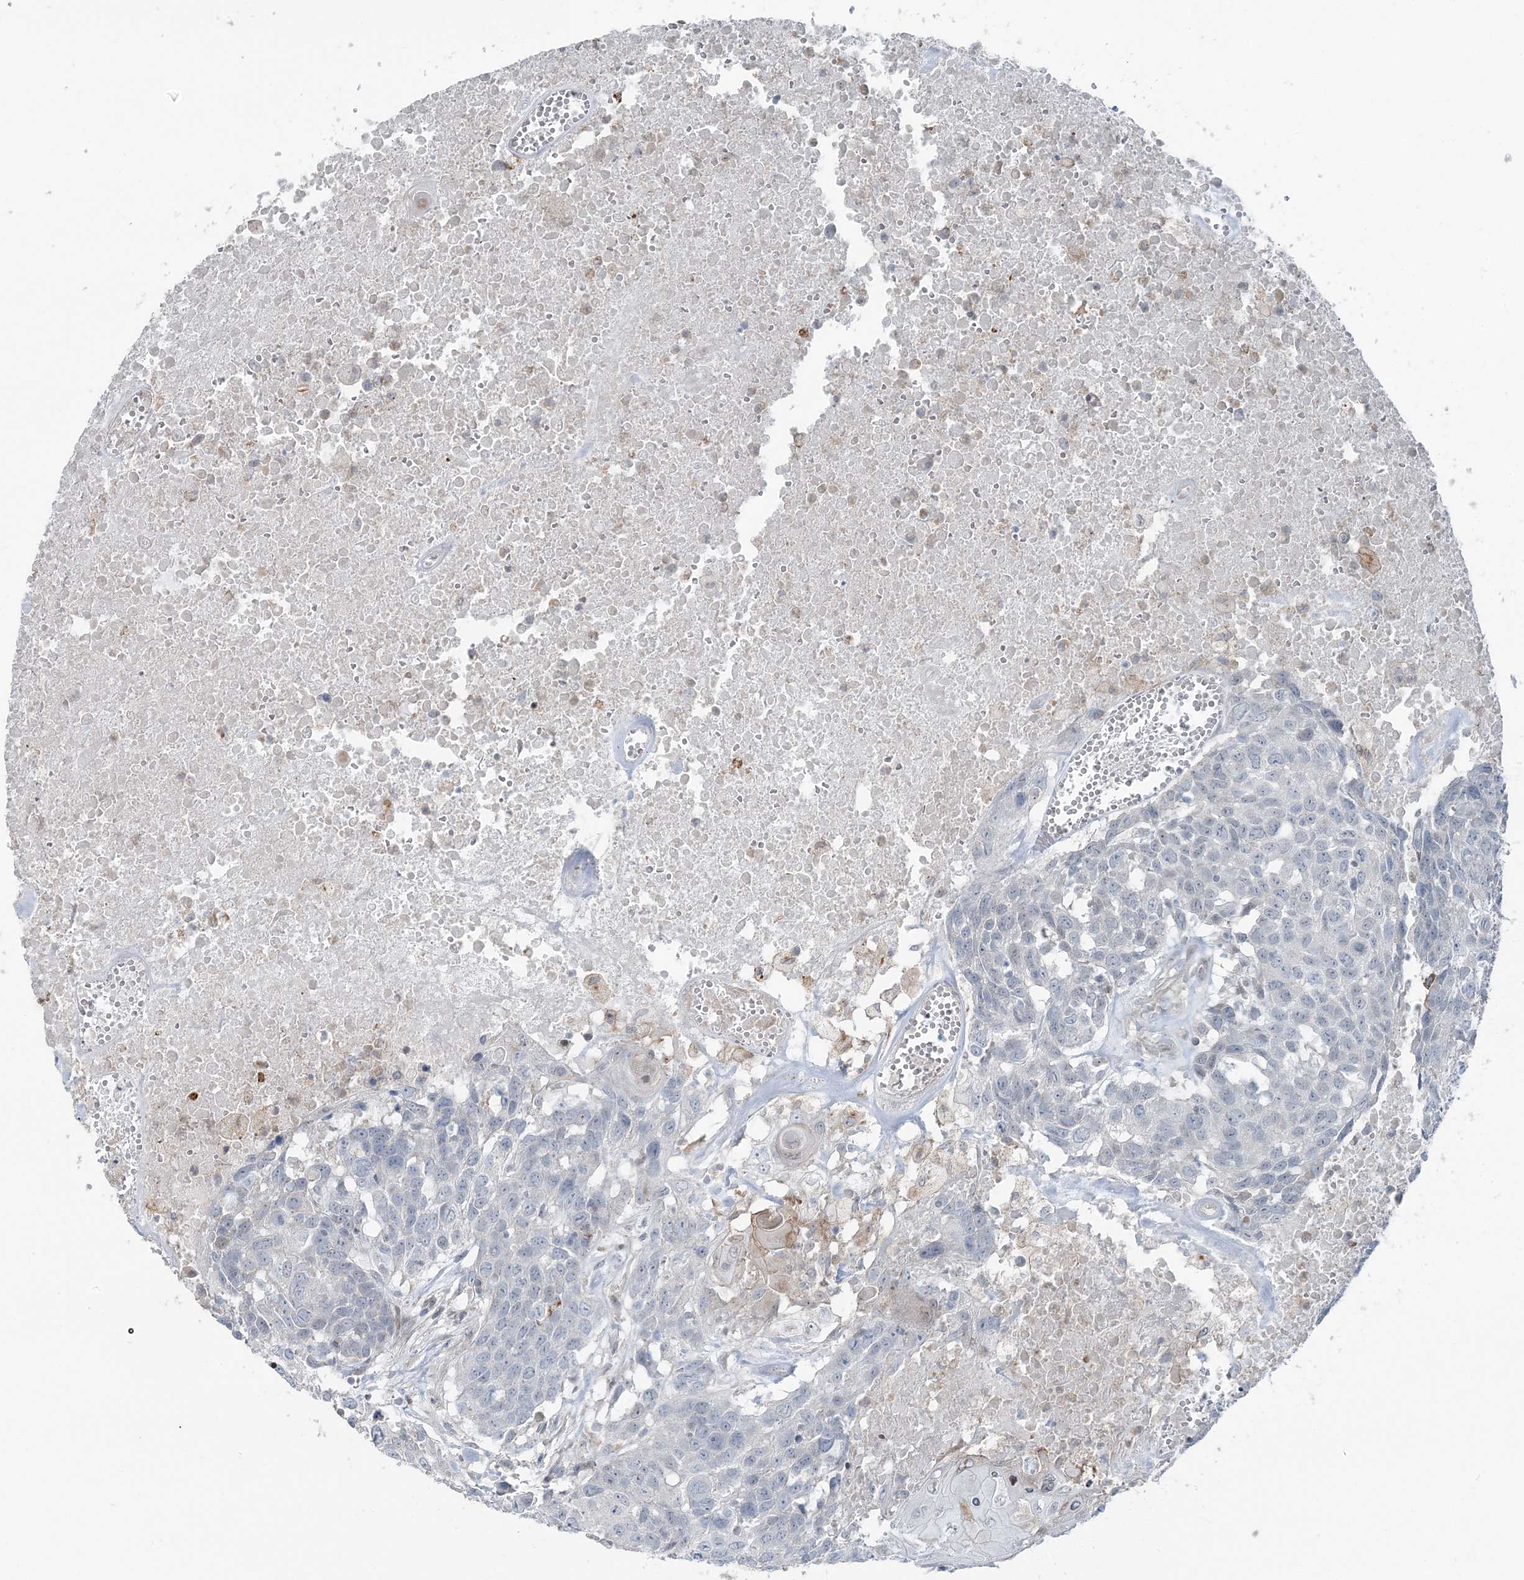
{"staining": {"intensity": "negative", "quantity": "none", "location": "none"}, "tissue": "head and neck cancer", "cell_type": "Tumor cells", "image_type": "cancer", "snomed": [{"axis": "morphology", "description": "Squamous cell carcinoma, NOS"}, {"axis": "topography", "description": "Head-Neck"}], "caption": "A histopathology image of human head and neck cancer (squamous cell carcinoma) is negative for staining in tumor cells. (Brightfield microscopy of DAB immunohistochemistry (IHC) at high magnification).", "gene": "FBXL17", "patient": {"sex": "male", "age": 66}}